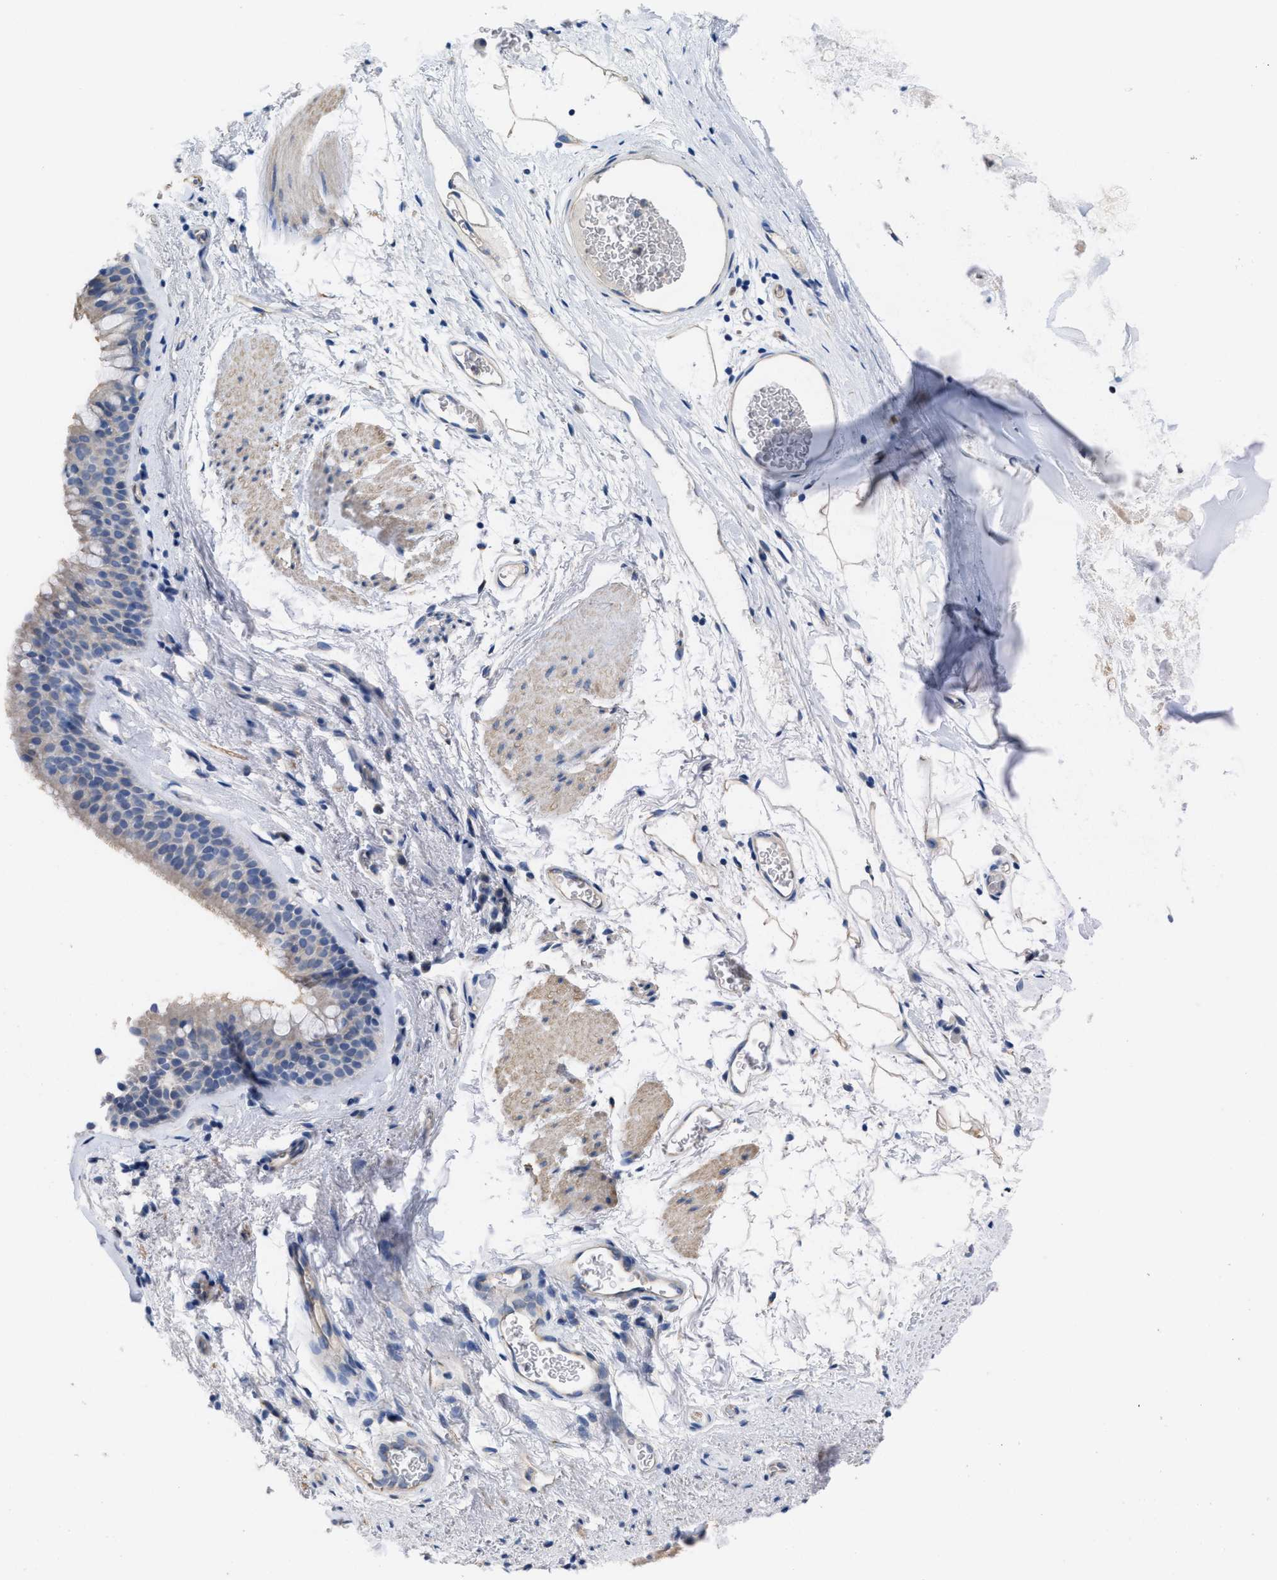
{"staining": {"intensity": "negative", "quantity": "none", "location": "none"}, "tissue": "bronchus", "cell_type": "Respiratory epithelial cells", "image_type": "normal", "snomed": [{"axis": "morphology", "description": "Normal tissue, NOS"}, {"axis": "topography", "description": "Cartilage tissue"}, {"axis": "topography", "description": "Bronchus"}], "caption": "An immunohistochemistry micrograph of unremarkable bronchus is shown. There is no staining in respiratory epithelial cells of bronchus.", "gene": "CPA2", "patient": {"sex": "female", "age": 53}}